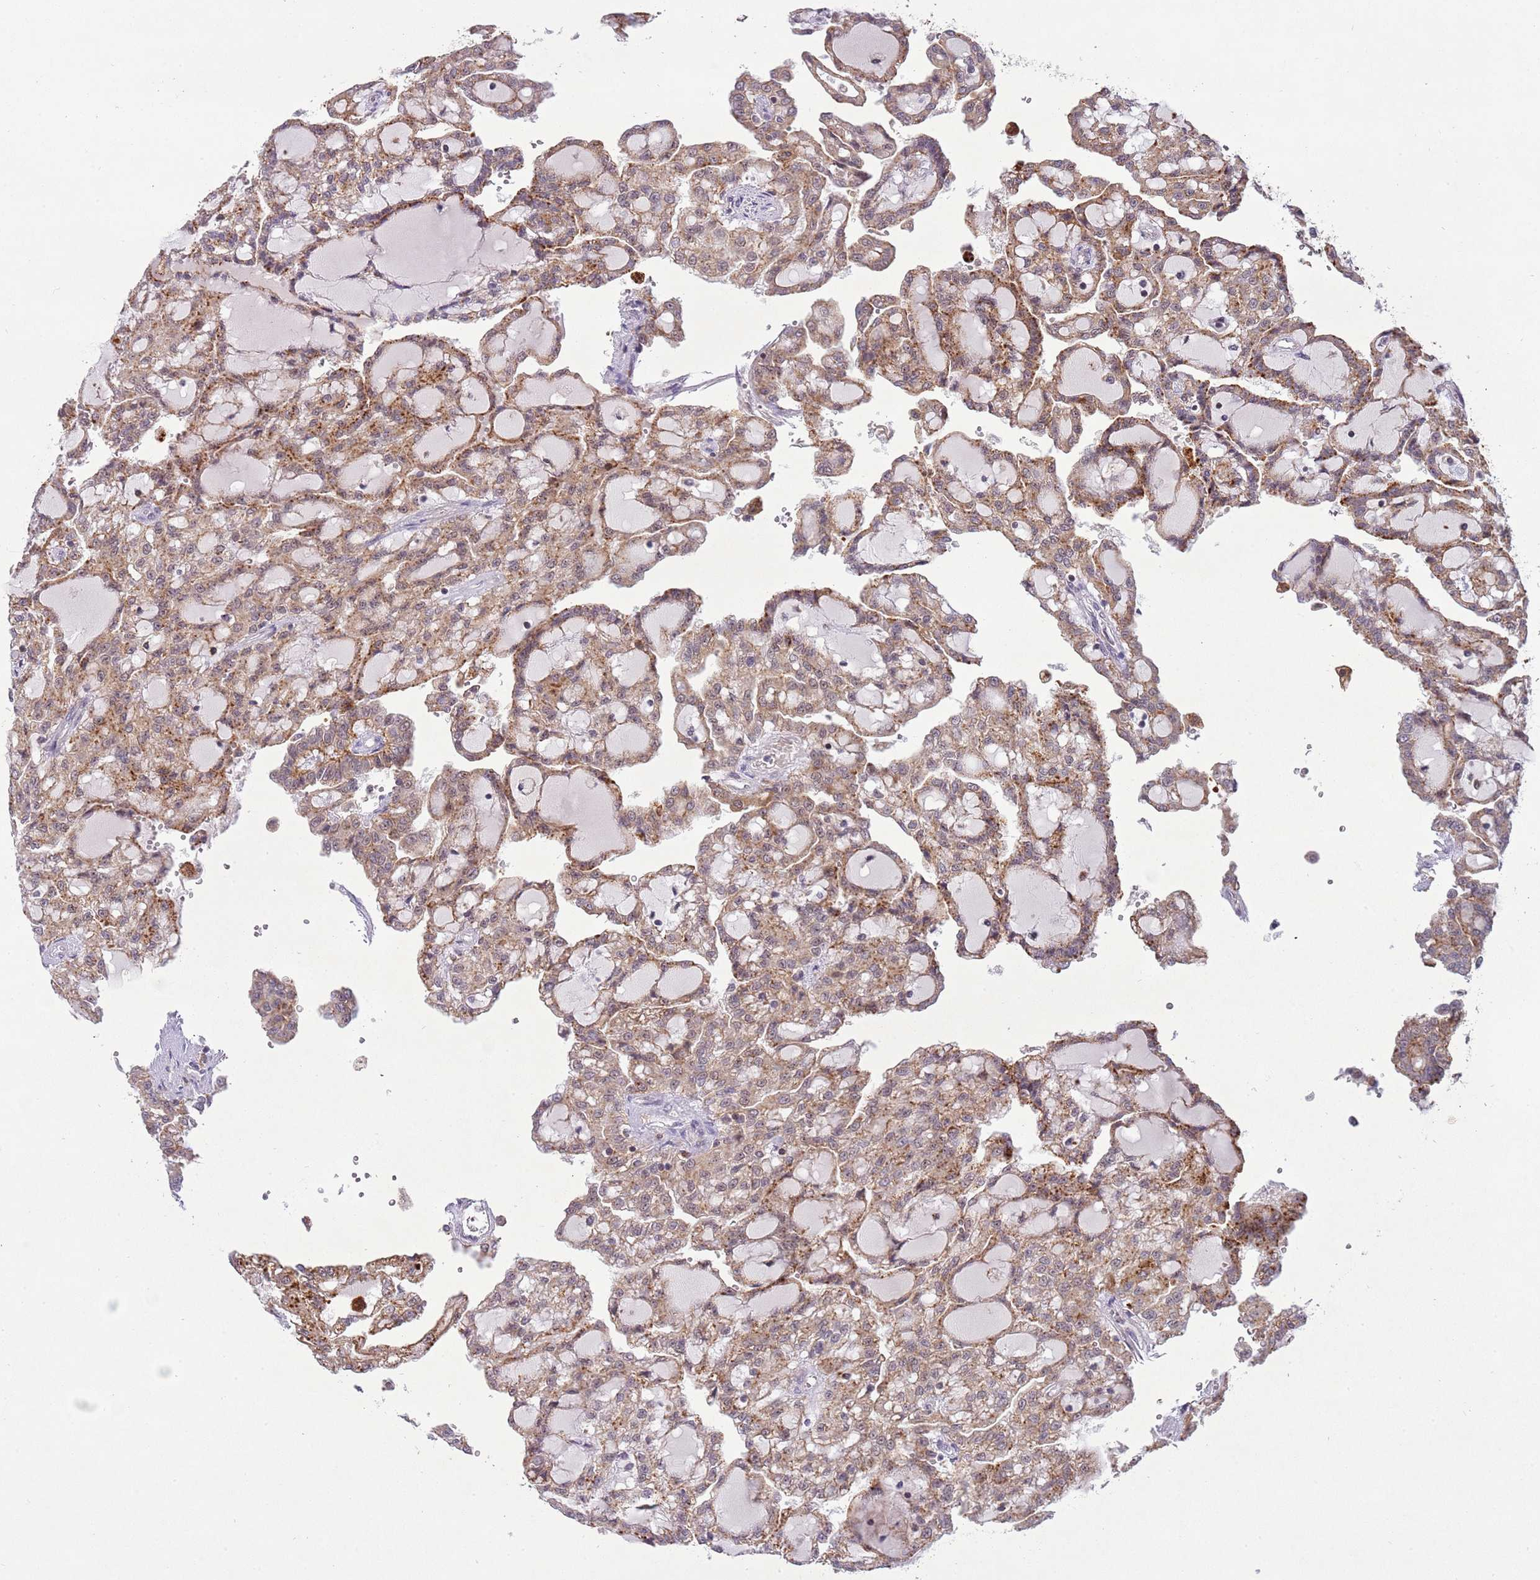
{"staining": {"intensity": "moderate", "quantity": ">75%", "location": "cytoplasmic/membranous"}, "tissue": "renal cancer", "cell_type": "Tumor cells", "image_type": "cancer", "snomed": [{"axis": "morphology", "description": "Adenocarcinoma, NOS"}, {"axis": "topography", "description": "Kidney"}], "caption": "Brown immunohistochemical staining in human adenocarcinoma (renal) shows moderate cytoplasmic/membranous positivity in about >75% of tumor cells.", "gene": "TRIM27", "patient": {"sex": "male", "age": 63}}